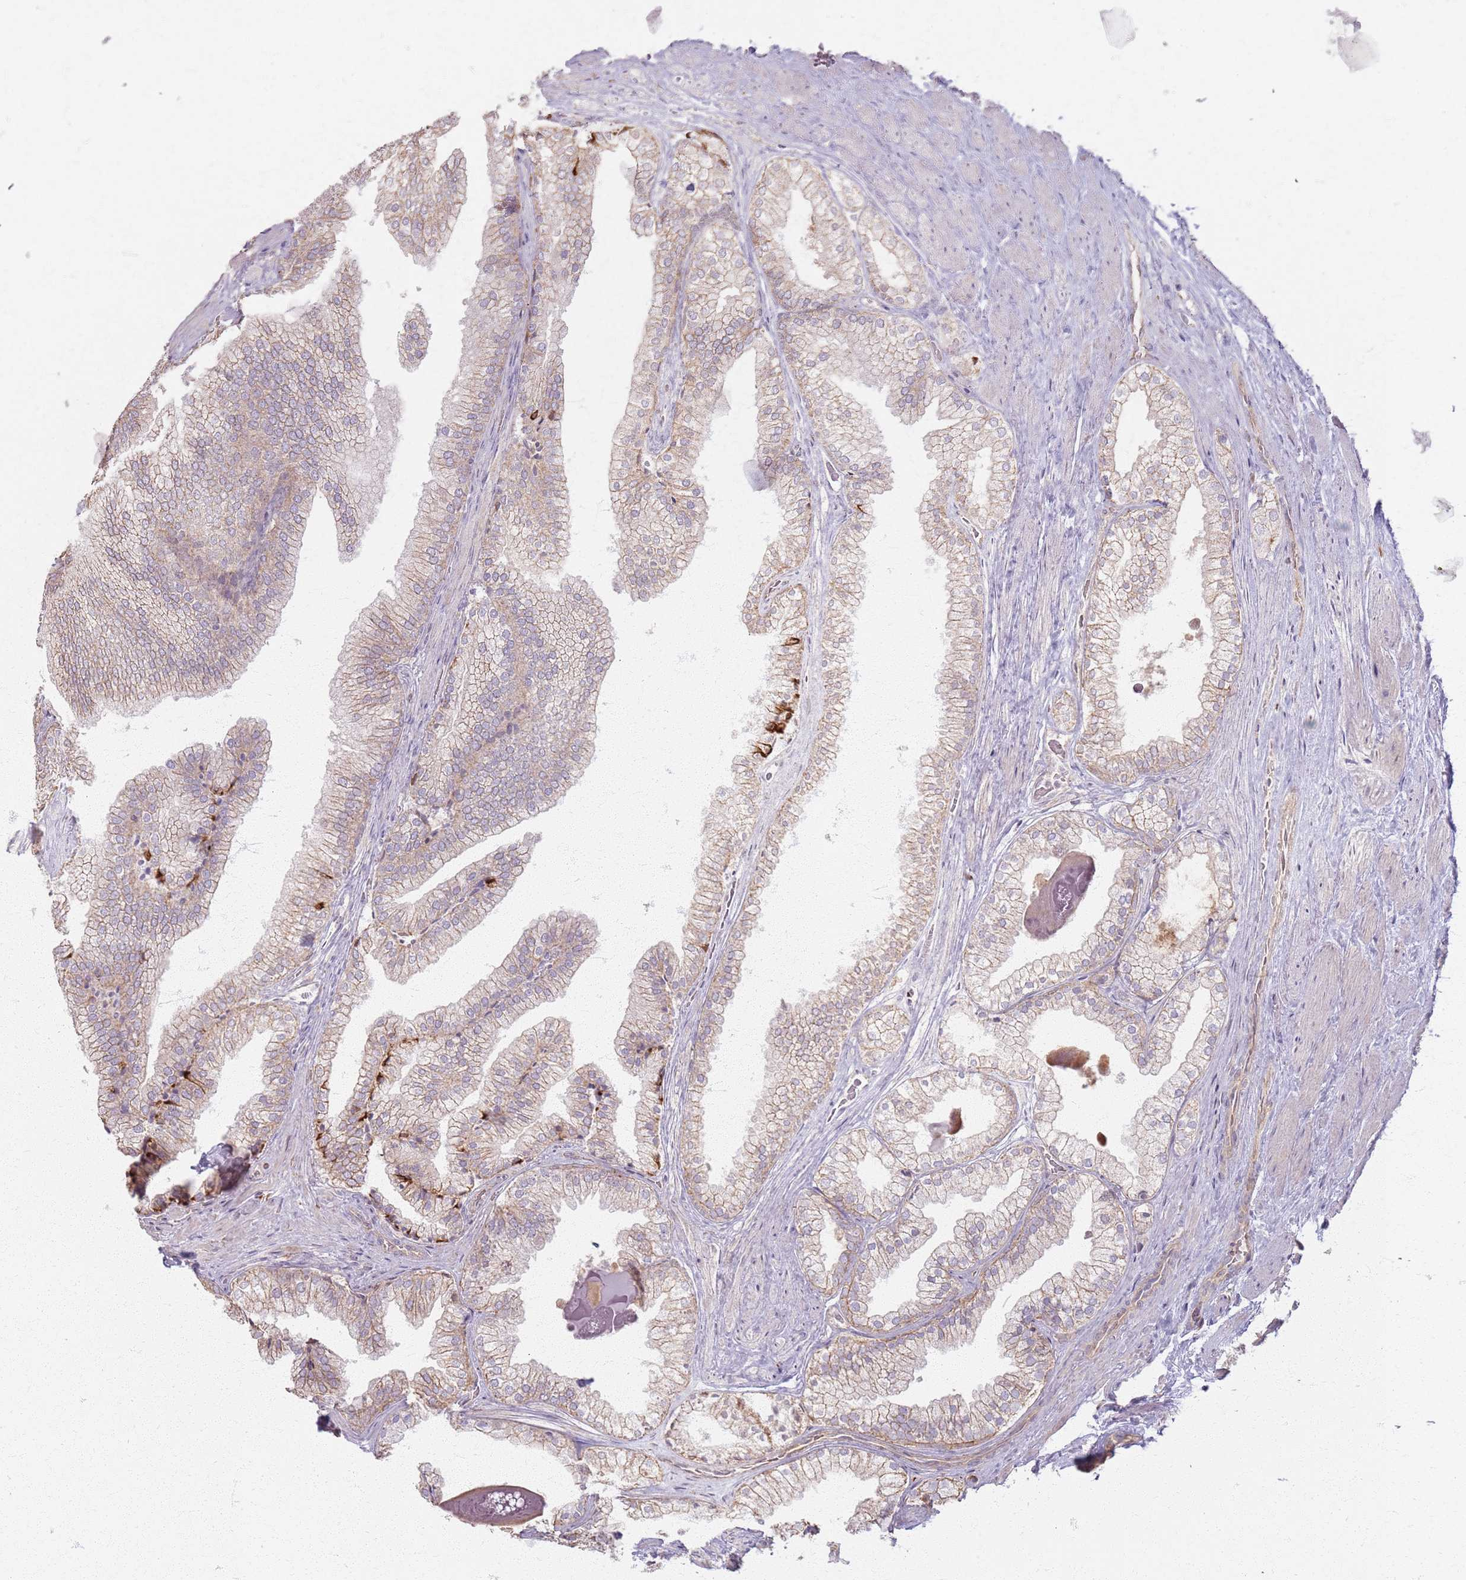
{"staining": {"intensity": "weak", "quantity": "25%-75%", "location": "cytoplasmic/membranous"}, "tissue": "prostate", "cell_type": "Glandular cells", "image_type": "normal", "snomed": [{"axis": "morphology", "description": "Normal tissue, NOS"}, {"axis": "topography", "description": "Prostate"}], "caption": "High-magnification brightfield microscopy of benign prostate stained with DAB (brown) and counterstained with hematoxylin (blue). glandular cells exhibit weak cytoplasmic/membranous positivity is present in approximately25%-75% of cells.", "gene": "KCNA5", "patient": {"sex": "male", "age": 76}}